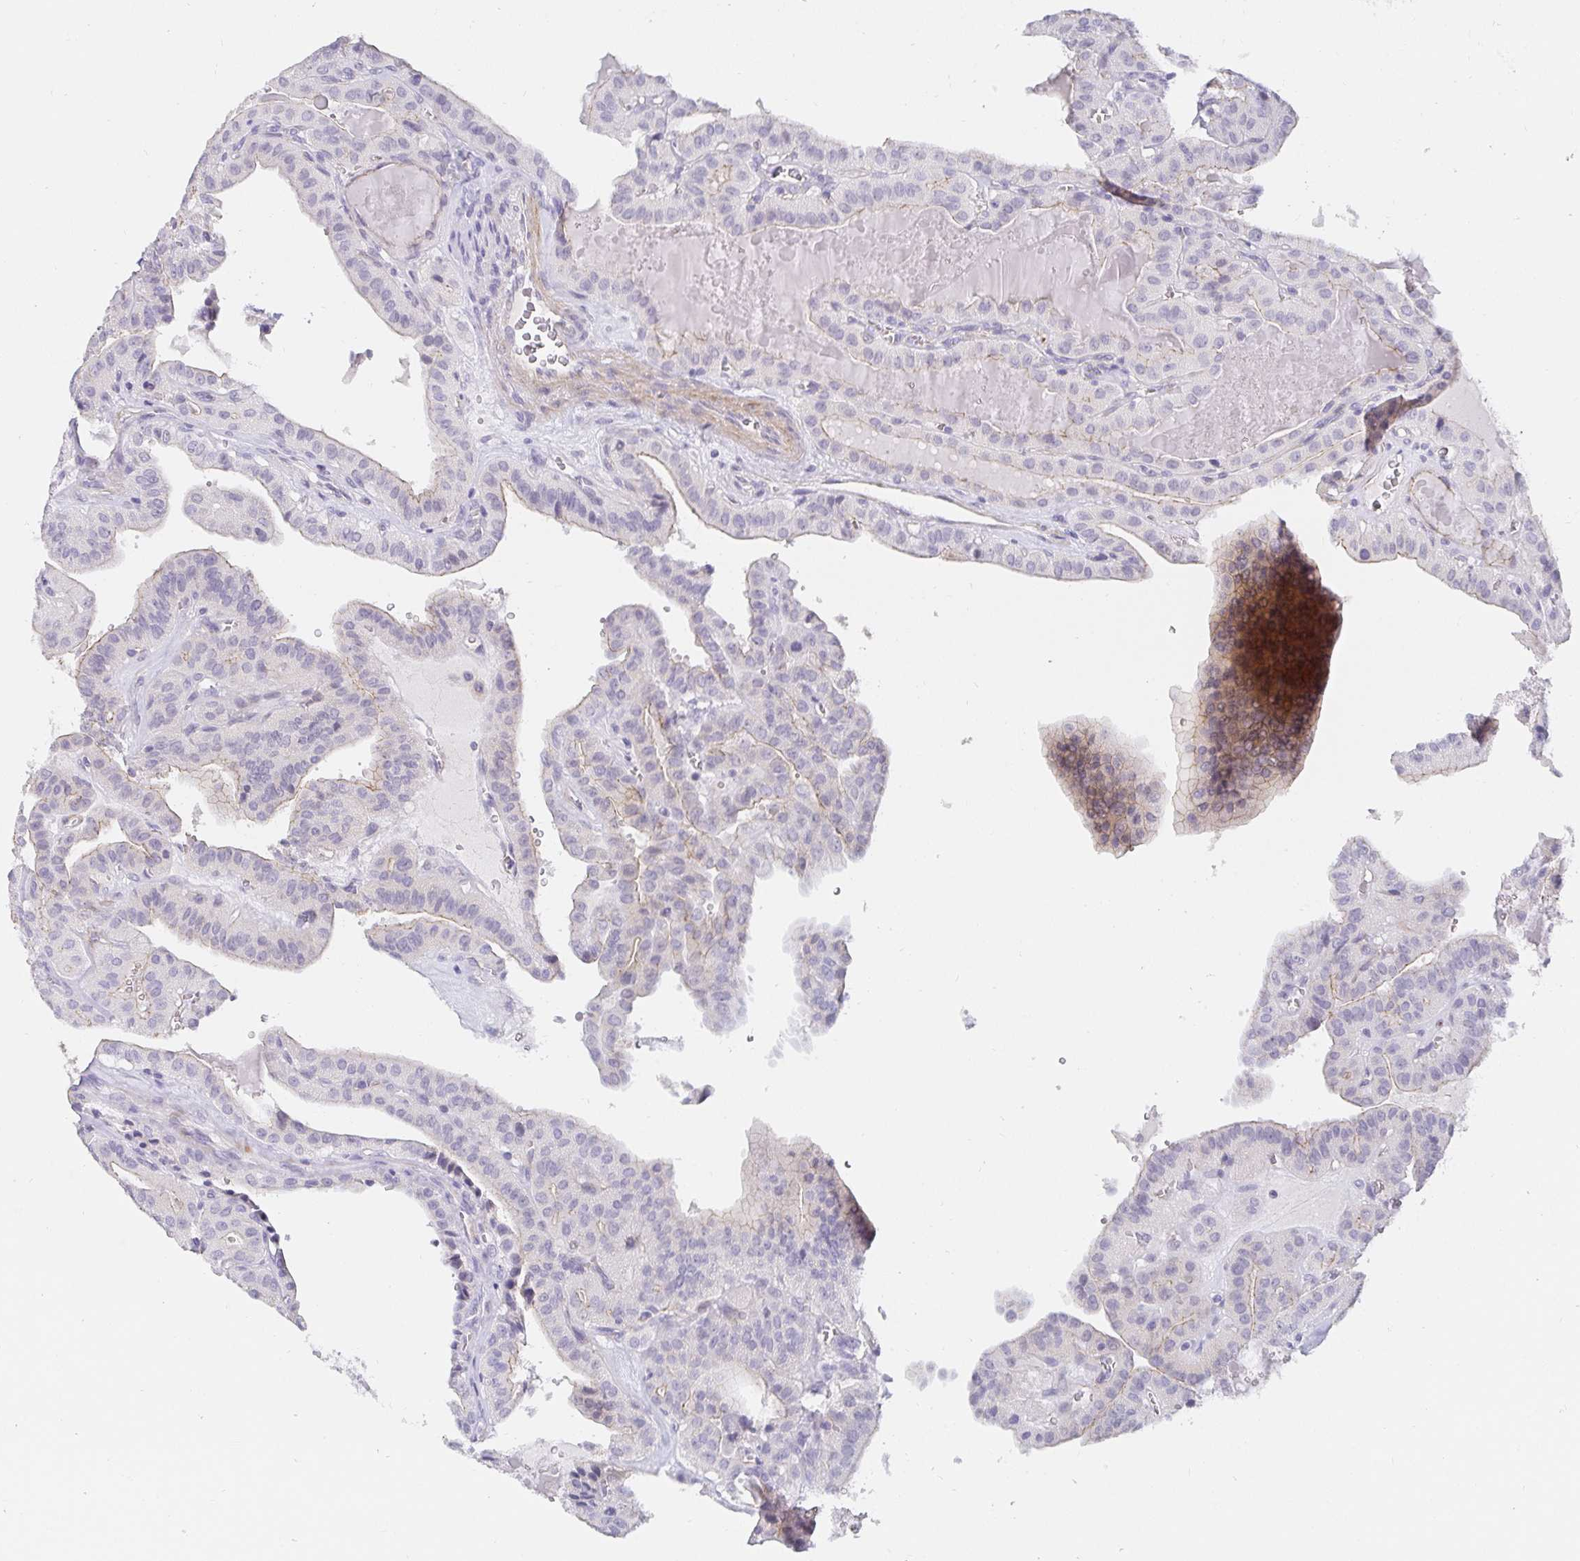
{"staining": {"intensity": "weak", "quantity": "<25%", "location": "cytoplasmic/membranous"}, "tissue": "thyroid cancer", "cell_type": "Tumor cells", "image_type": "cancer", "snomed": [{"axis": "morphology", "description": "Papillary adenocarcinoma, NOS"}, {"axis": "topography", "description": "Thyroid gland"}], "caption": "This is an IHC photomicrograph of human thyroid papillary adenocarcinoma. There is no expression in tumor cells.", "gene": "PDX1", "patient": {"sex": "male", "age": 52}}